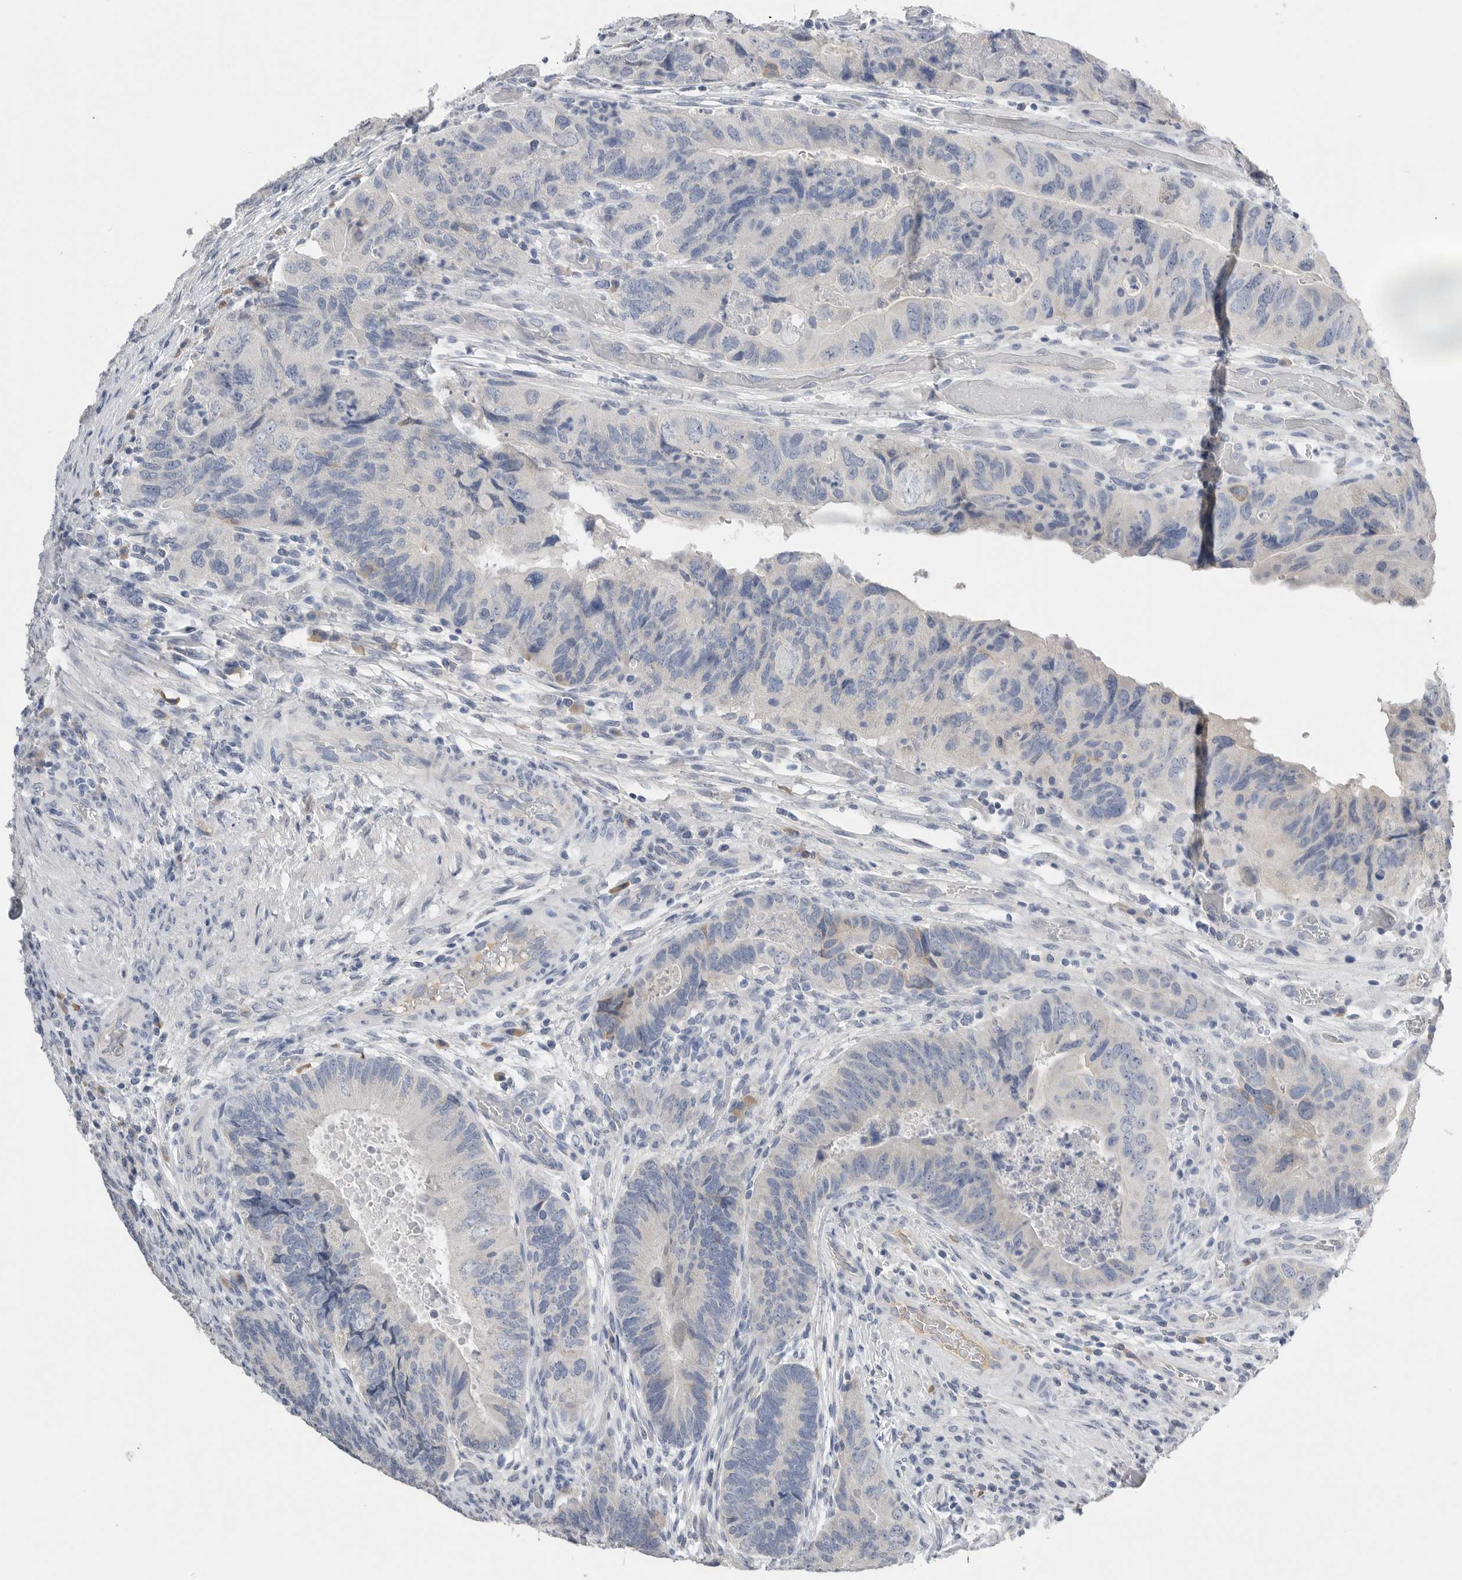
{"staining": {"intensity": "negative", "quantity": "none", "location": "none"}, "tissue": "colorectal cancer", "cell_type": "Tumor cells", "image_type": "cancer", "snomed": [{"axis": "morphology", "description": "Adenocarcinoma, NOS"}, {"axis": "topography", "description": "Rectum"}], "caption": "This is an immunohistochemistry image of adenocarcinoma (colorectal). There is no staining in tumor cells.", "gene": "FABP6", "patient": {"sex": "male", "age": 63}}